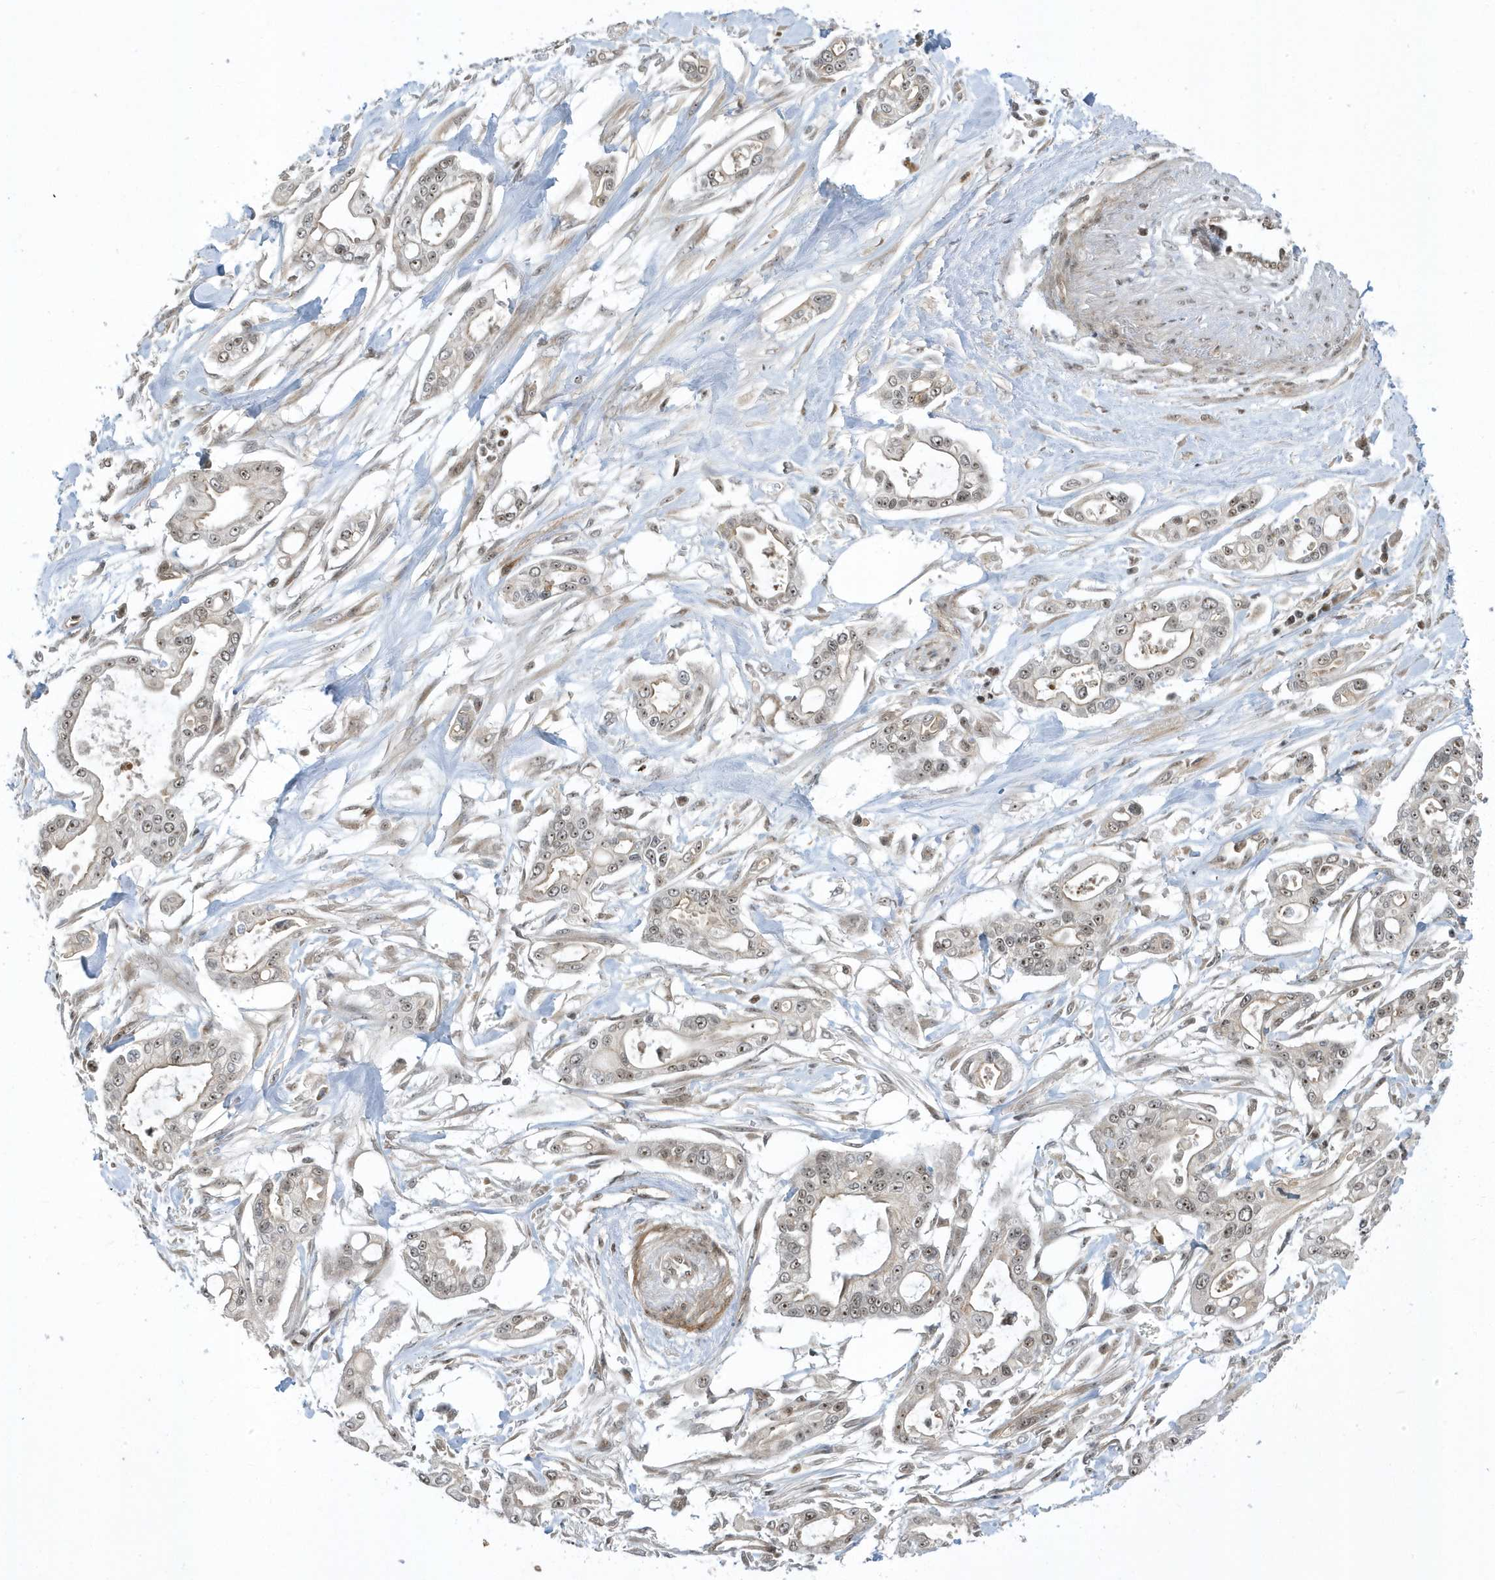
{"staining": {"intensity": "moderate", "quantity": "25%-75%", "location": "nuclear"}, "tissue": "pancreatic cancer", "cell_type": "Tumor cells", "image_type": "cancer", "snomed": [{"axis": "morphology", "description": "Adenocarcinoma, NOS"}, {"axis": "topography", "description": "Pancreas"}], "caption": "An IHC photomicrograph of tumor tissue is shown. Protein staining in brown highlights moderate nuclear positivity in pancreatic cancer within tumor cells. (brown staining indicates protein expression, while blue staining denotes nuclei).", "gene": "ZNF740", "patient": {"sex": "male", "age": 68}}